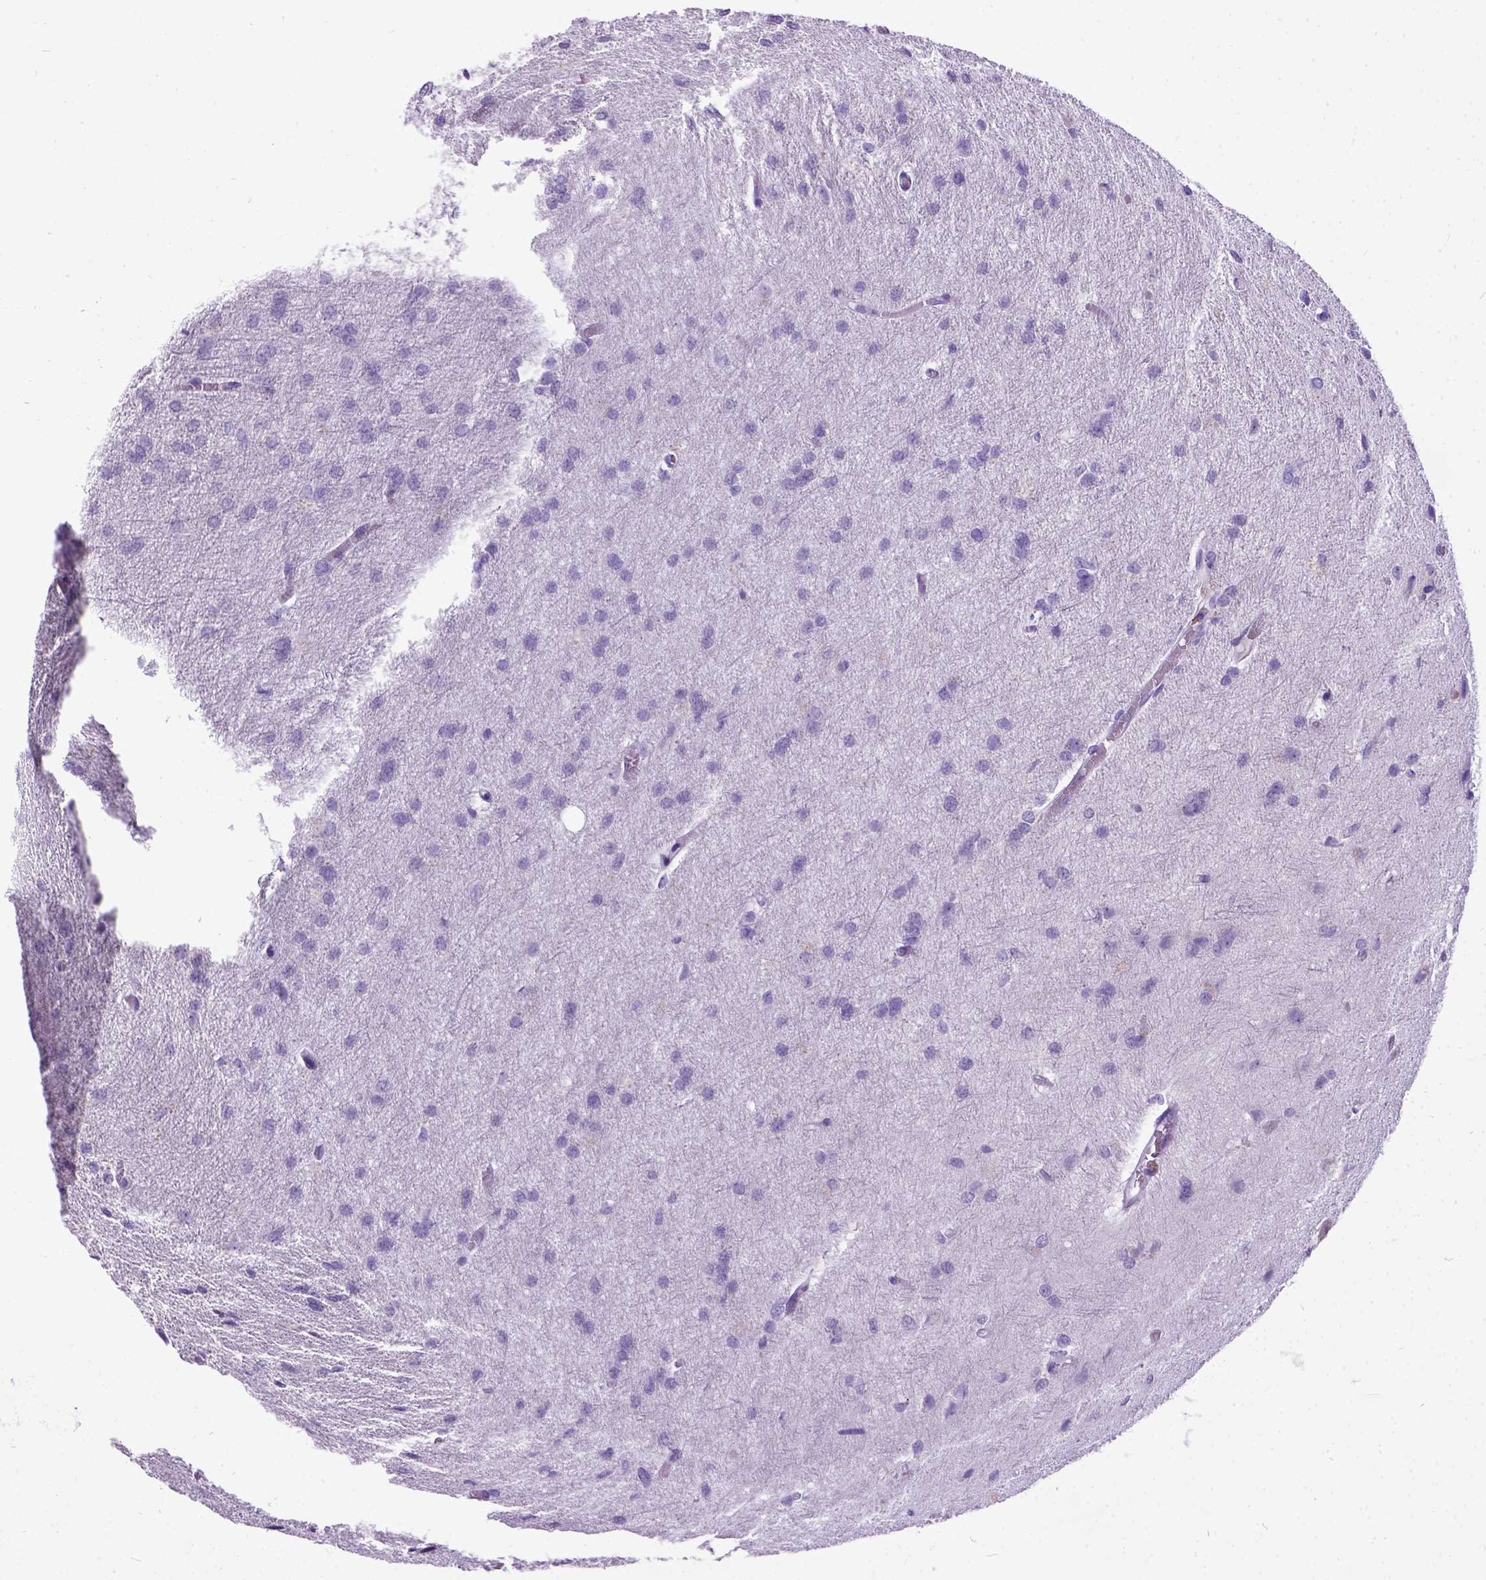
{"staining": {"intensity": "negative", "quantity": "none", "location": "none"}, "tissue": "glioma", "cell_type": "Tumor cells", "image_type": "cancer", "snomed": [{"axis": "morphology", "description": "Glioma, malignant, High grade"}, {"axis": "topography", "description": "Brain"}], "caption": "A high-resolution histopathology image shows immunohistochemistry (IHC) staining of high-grade glioma (malignant), which demonstrates no significant expression in tumor cells.", "gene": "IGF2", "patient": {"sex": "male", "age": 68}}